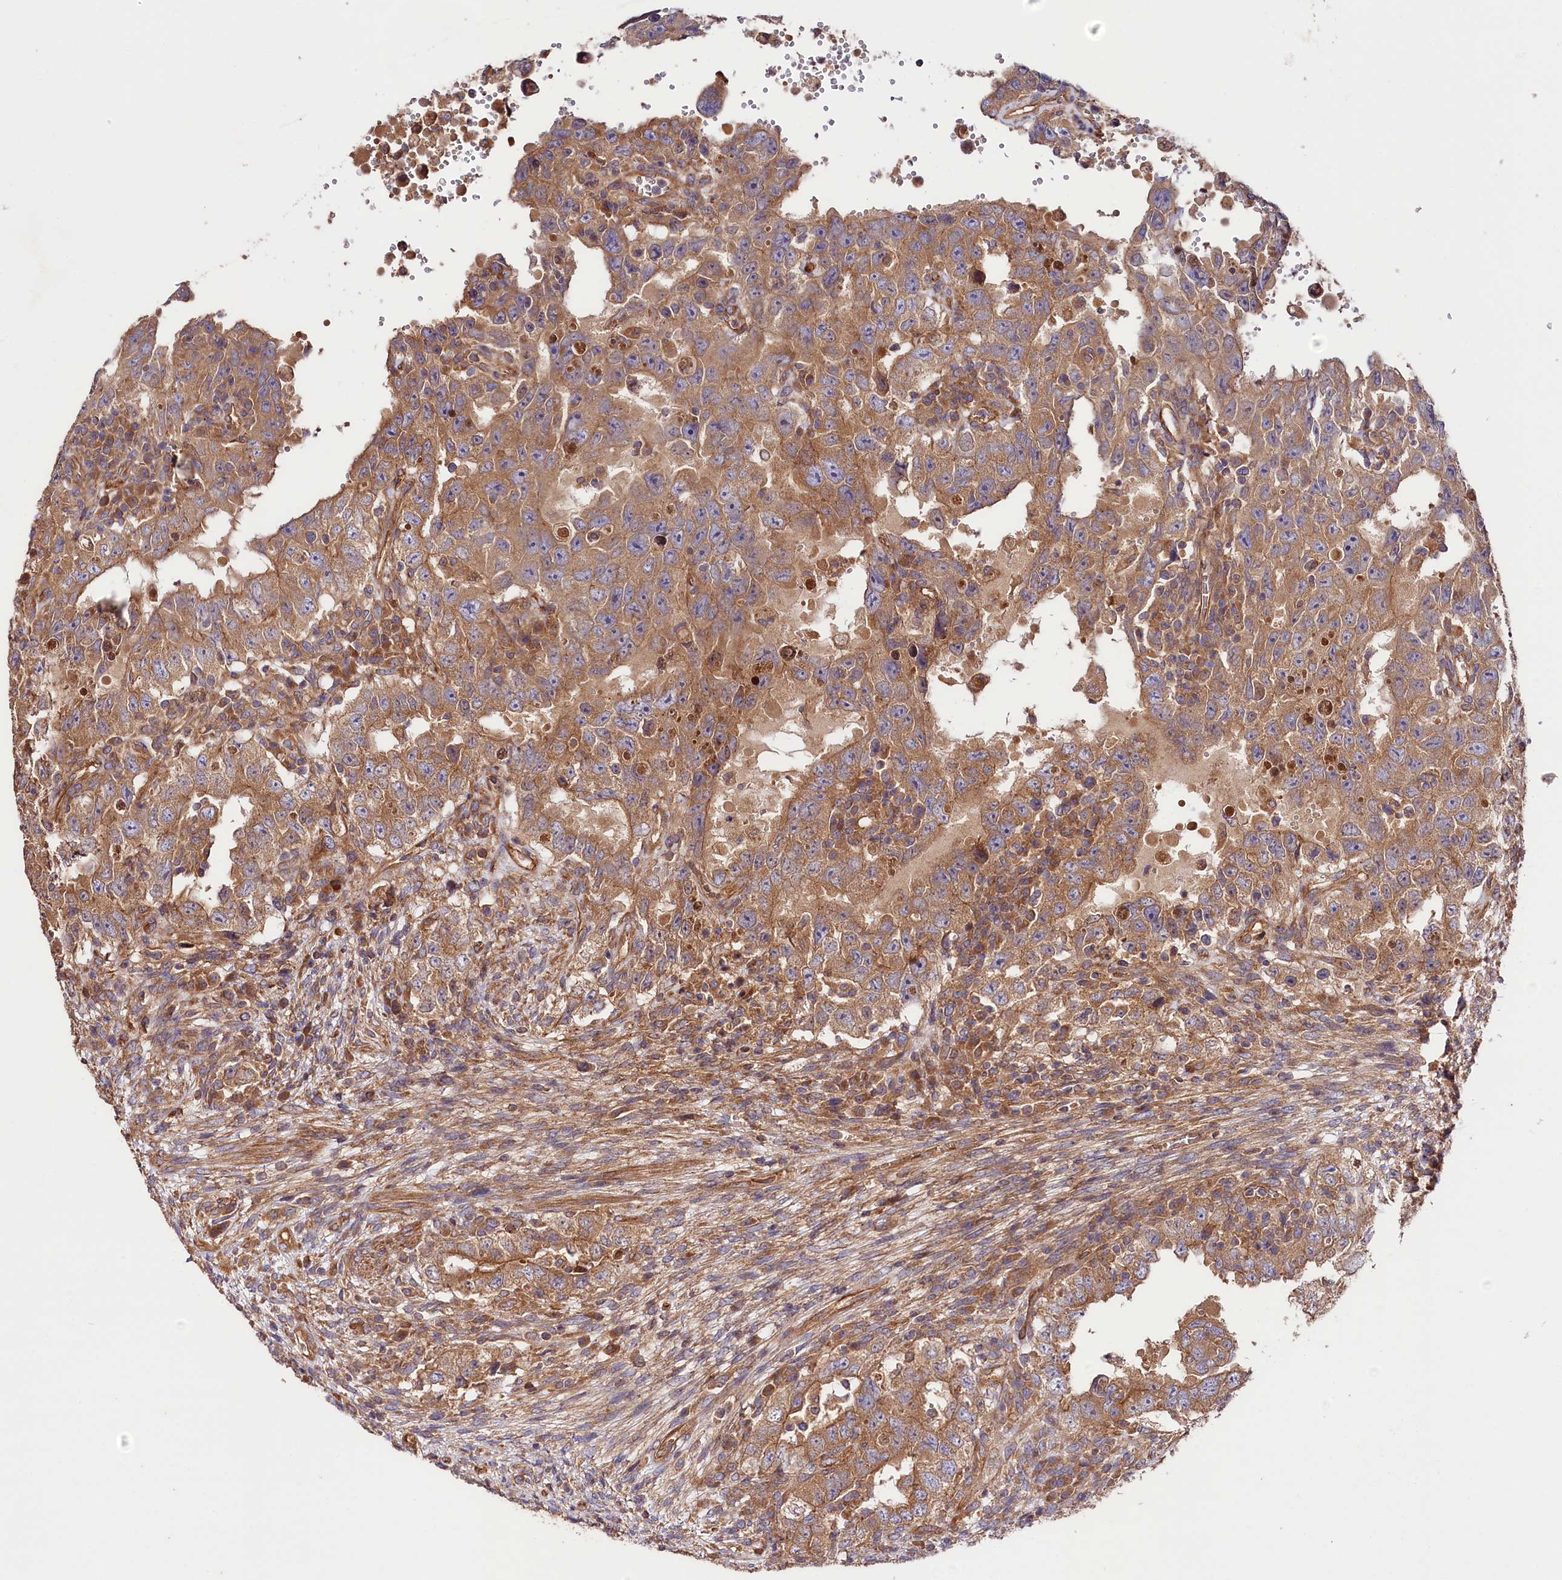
{"staining": {"intensity": "moderate", "quantity": ">75%", "location": "cytoplasmic/membranous"}, "tissue": "testis cancer", "cell_type": "Tumor cells", "image_type": "cancer", "snomed": [{"axis": "morphology", "description": "Carcinoma, Embryonal, NOS"}, {"axis": "topography", "description": "Testis"}], "caption": "The immunohistochemical stain highlights moderate cytoplasmic/membranous staining in tumor cells of testis cancer tissue. Nuclei are stained in blue.", "gene": "CEP295", "patient": {"sex": "male", "age": 26}}